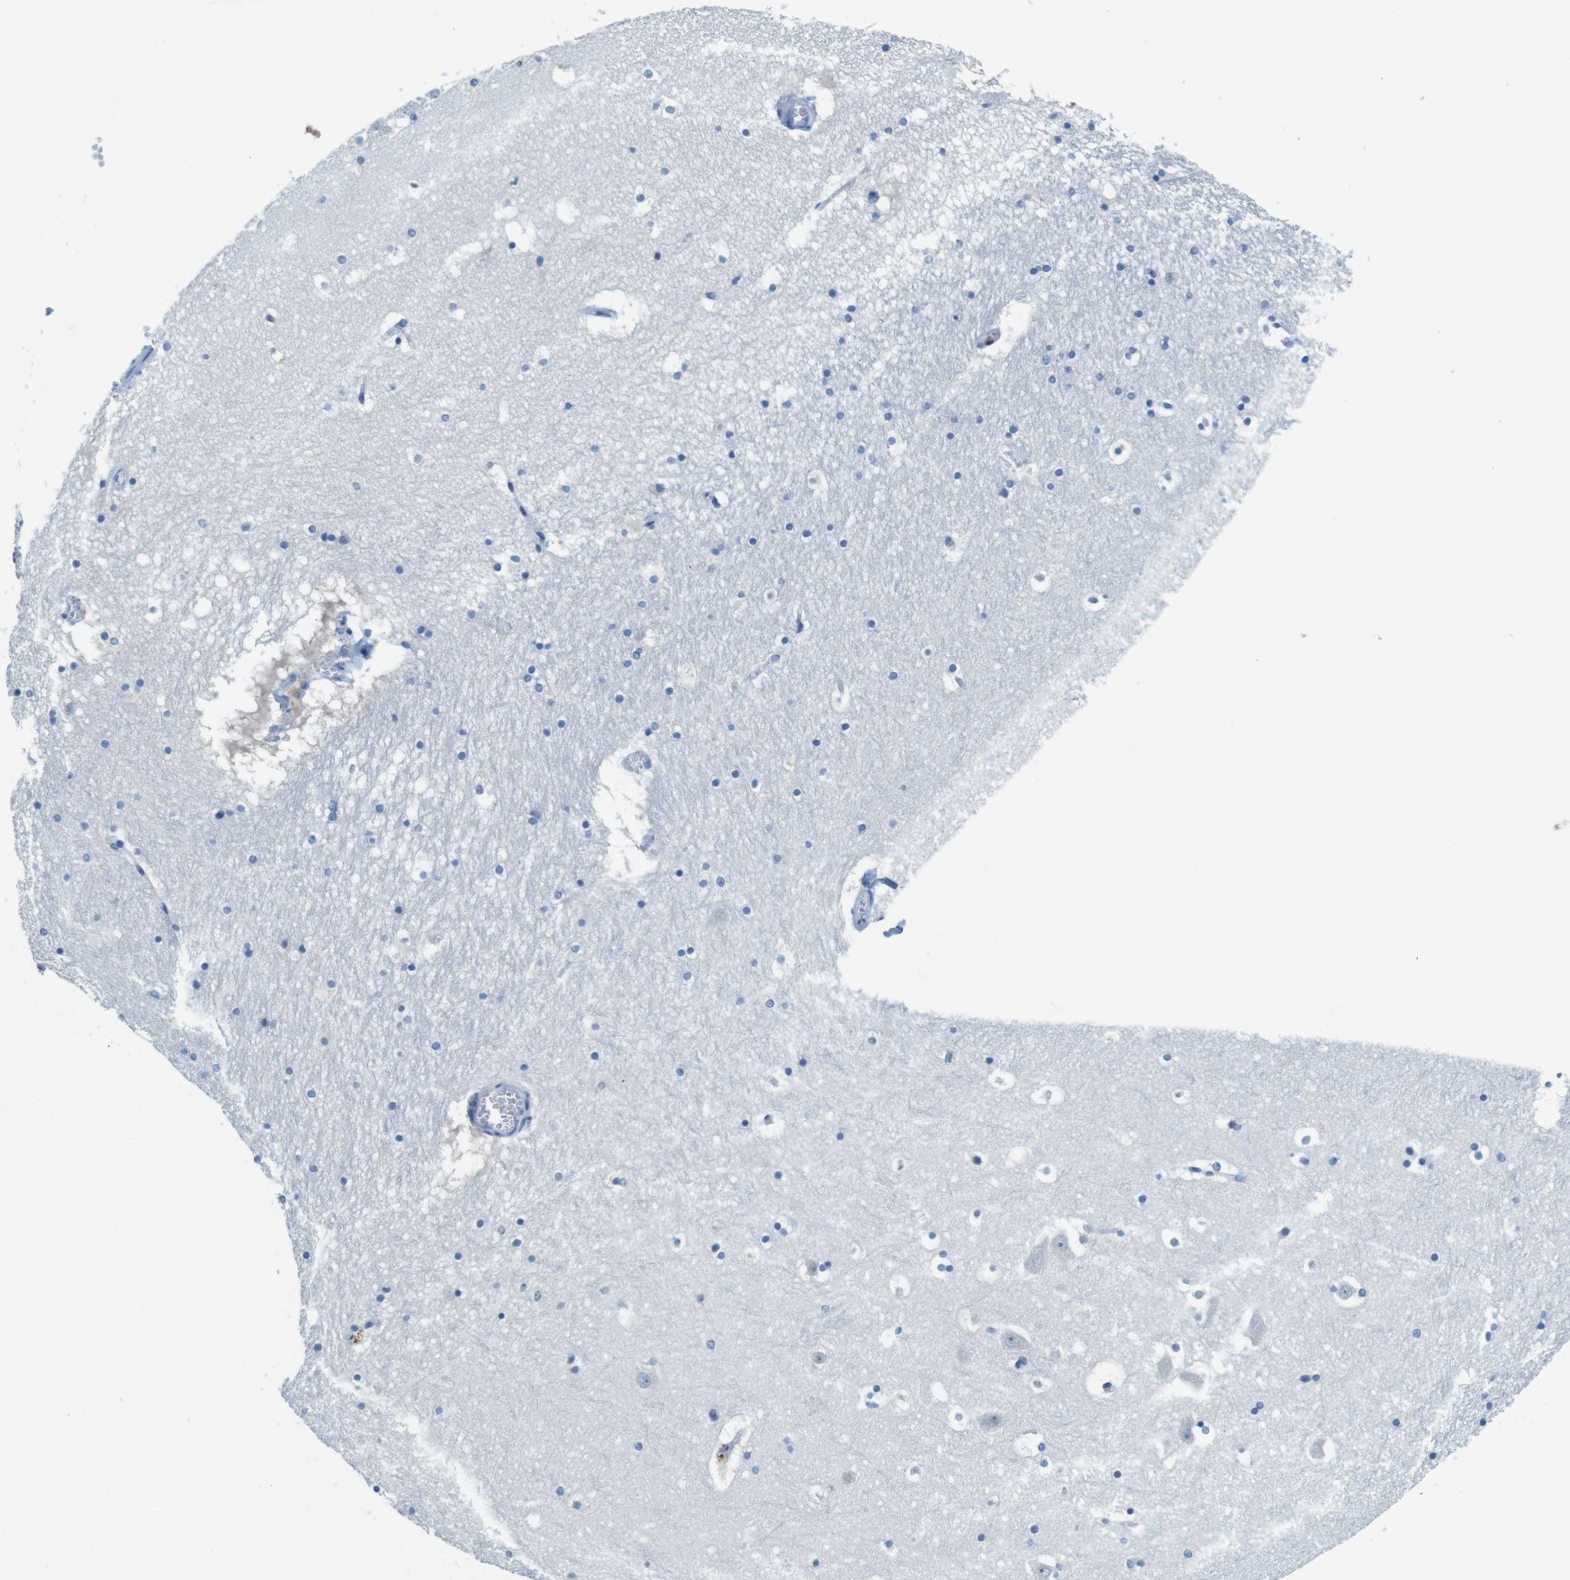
{"staining": {"intensity": "negative", "quantity": "none", "location": "none"}, "tissue": "hippocampus", "cell_type": "Glial cells", "image_type": "normal", "snomed": [{"axis": "morphology", "description": "Normal tissue, NOS"}, {"axis": "topography", "description": "Hippocampus"}], "caption": "A histopathology image of hippocampus stained for a protein reveals no brown staining in glial cells. (Stains: DAB (3,3'-diaminobenzidine) IHC with hematoxylin counter stain, Microscopy: brightfield microscopy at high magnification).", "gene": "SLC35A3", "patient": {"sex": "male", "age": 45}}